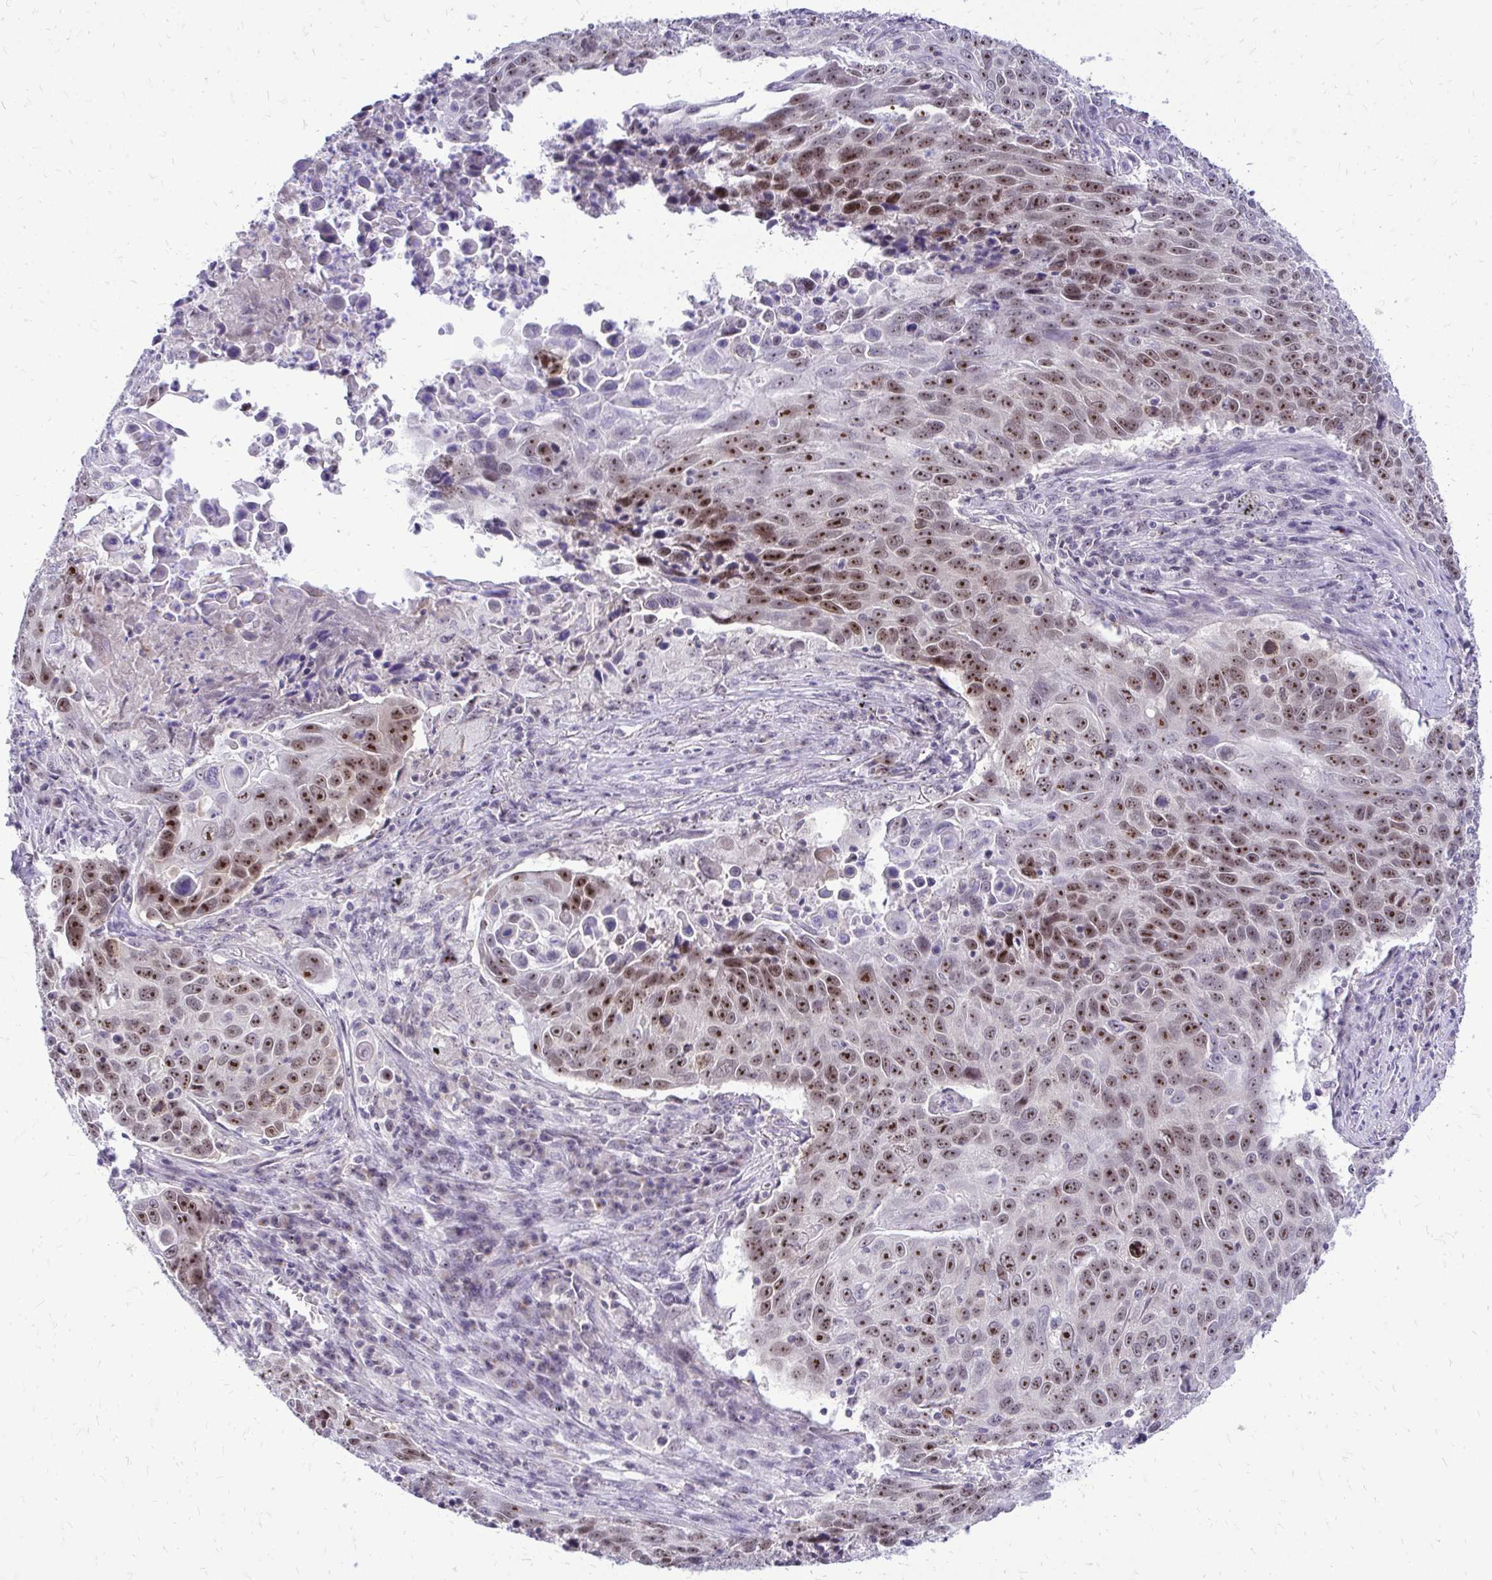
{"staining": {"intensity": "moderate", "quantity": ">75%", "location": "nuclear"}, "tissue": "lung cancer", "cell_type": "Tumor cells", "image_type": "cancer", "snomed": [{"axis": "morphology", "description": "Squamous cell carcinoma, NOS"}, {"axis": "topography", "description": "Lung"}], "caption": "Lung cancer (squamous cell carcinoma) was stained to show a protein in brown. There is medium levels of moderate nuclear staining in about >75% of tumor cells.", "gene": "NIFK", "patient": {"sex": "male", "age": 78}}